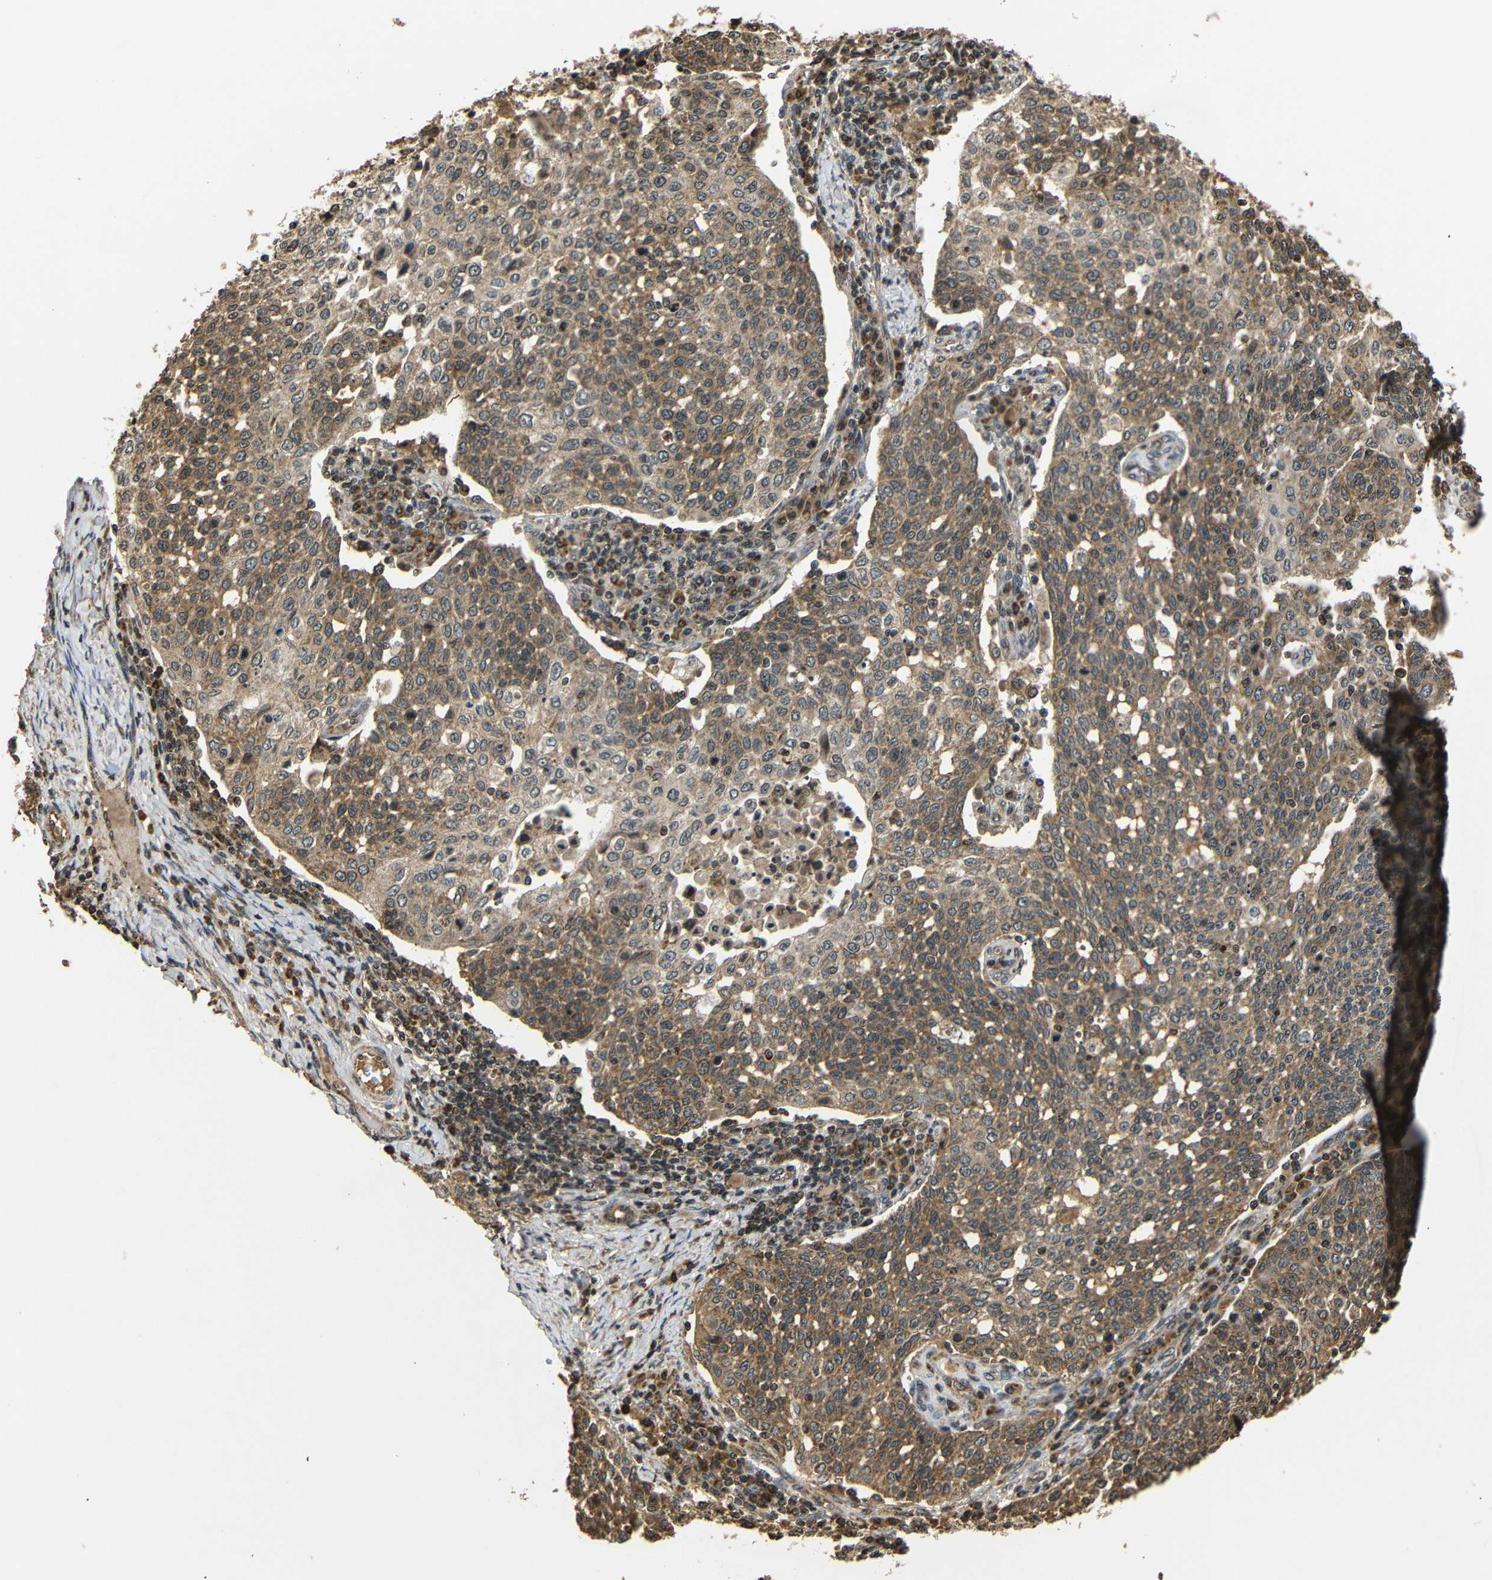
{"staining": {"intensity": "moderate", "quantity": ">75%", "location": "cytoplasmic/membranous"}, "tissue": "cervical cancer", "cell_type": "Tumor cells", "image_type": "cancer", "snomed": [{"axis": "morphology", "description": "Squamous cell carcinoma, NOS"}, {"axis": "topography", "description": "Cervix"}], "caption": "Squamous cell carcinoma (cervical) stained with a protein marker shows moderate staining in tumor cells.", "gene": "TANK", "patient": {"sex": "female", "age": 34}}